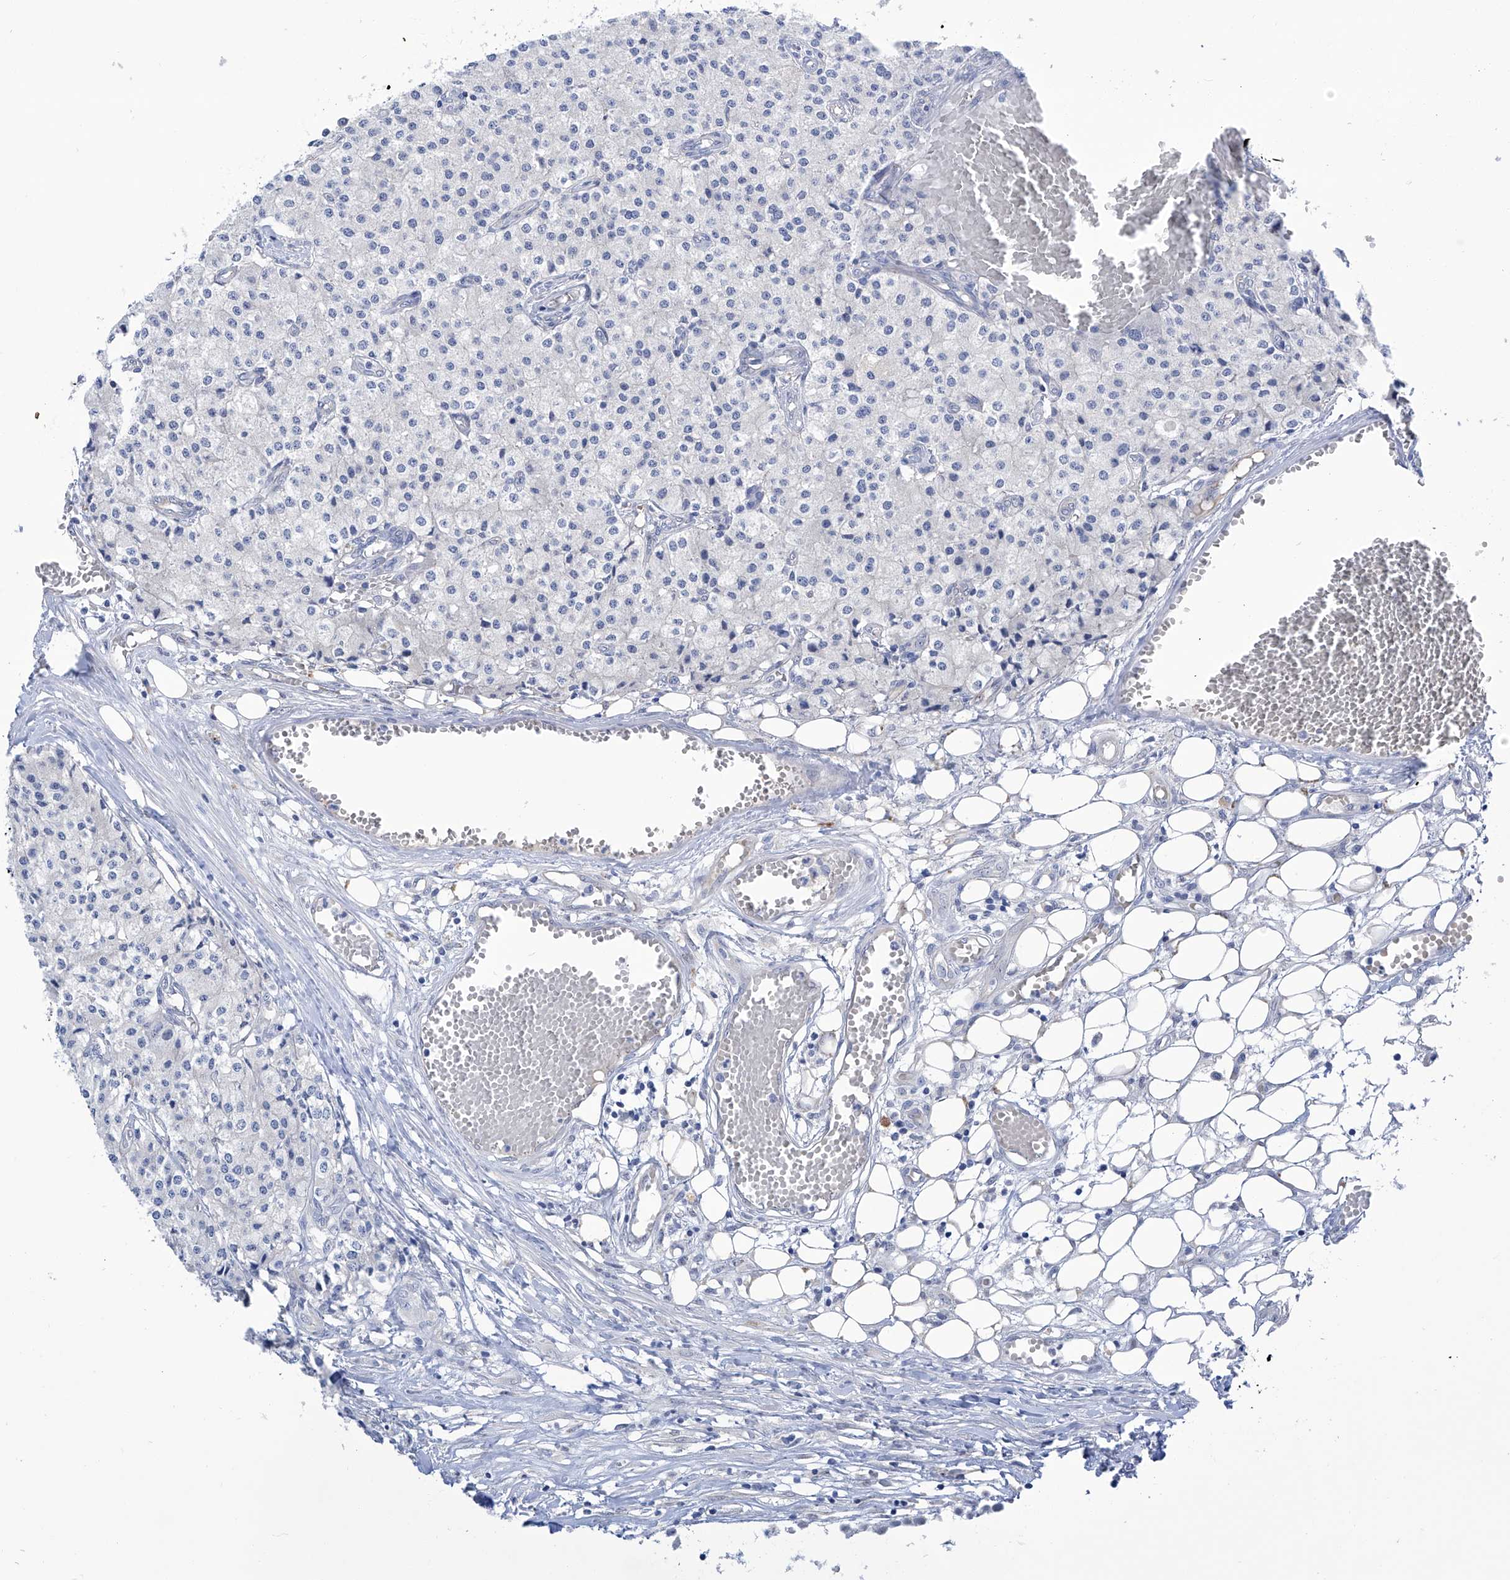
{"staining": {"intensity": "negative", "quantity": "none", "location": "none"}, "tissue": "carcinoid", "cell_type": "Tumor cells", "image_type": "cancer", "snomed": [{"axis": "morphology", "description": "Carcinoid, malignant, NOS"}, {"axis": "topography", "description": "Colon"}], "caption": "Immunohistochemistry (IHC) photomicrograph of neoplastic tissue: human malignant carcinoid stained with DAB demonstrates no significant protein staining in tumor cells. (DAB (3,3'-diaminobenzidine) immunohistochemistry visualized using brightfield microscopy, high magnification).", "gene": "PGM3", "patient": {"sex": "female", "age": 52}}